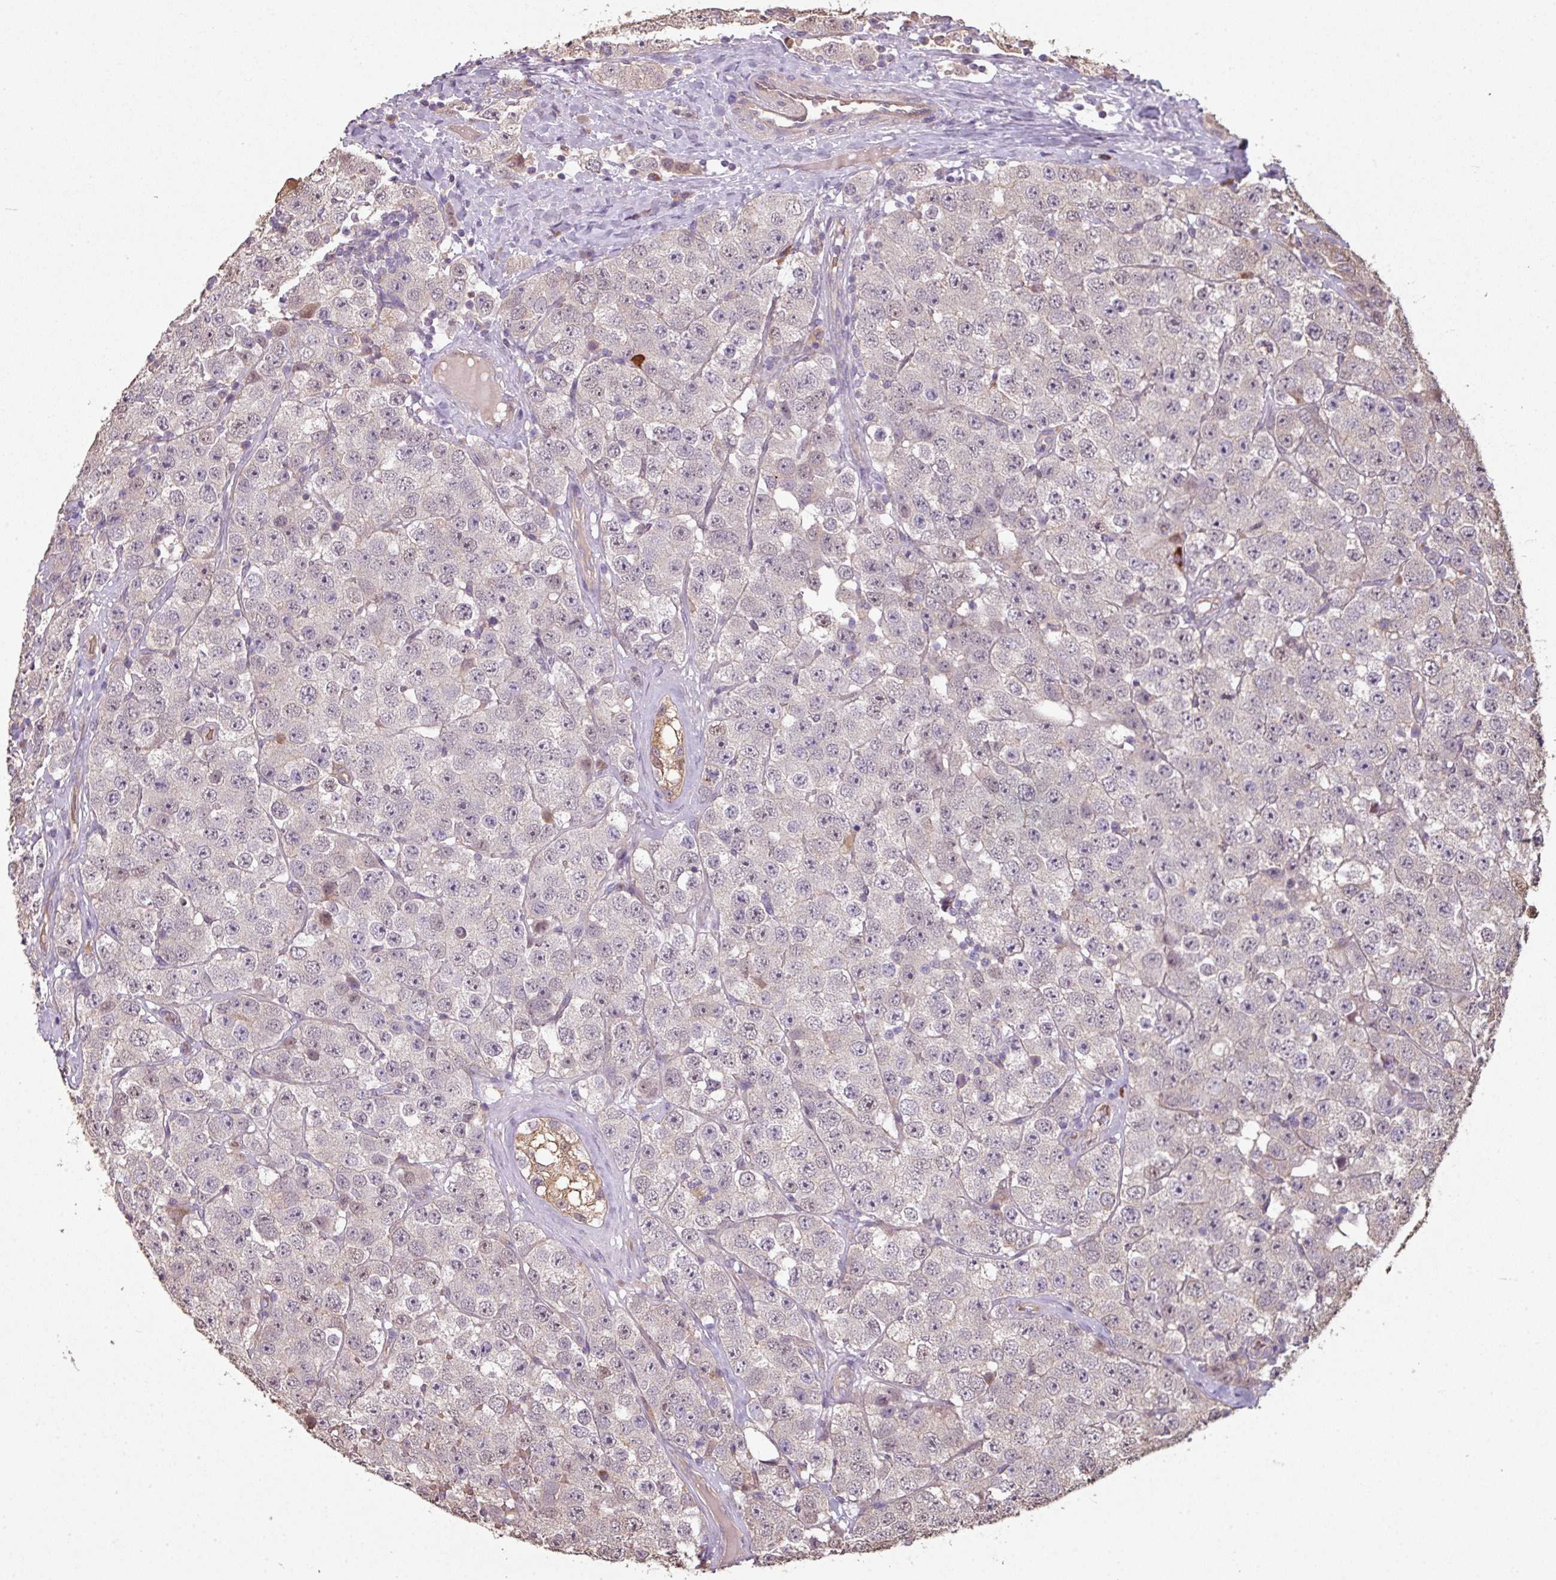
{"staining": {"intensity": "negative", "quantity": "none", "location": "none"}, "tissue": "testis cancer", "cell_type": "Tumor cells", "image_type": "cancer", "snomed": [{"axis": "morphology", "description": "Seminoma, NOS"}, {"axis": "topography", "description": "Testis"}], "caption": "Seminoma (testis) was stained to show a protein in brown. There is no significant positivity in tumor cells. (DAB (3,3'-diaminobenzidine) IHC visualized using brightfield microscopy, high magnification).", "gene": "NHSL2", "patient": {"sex": "male", "age": 28}}